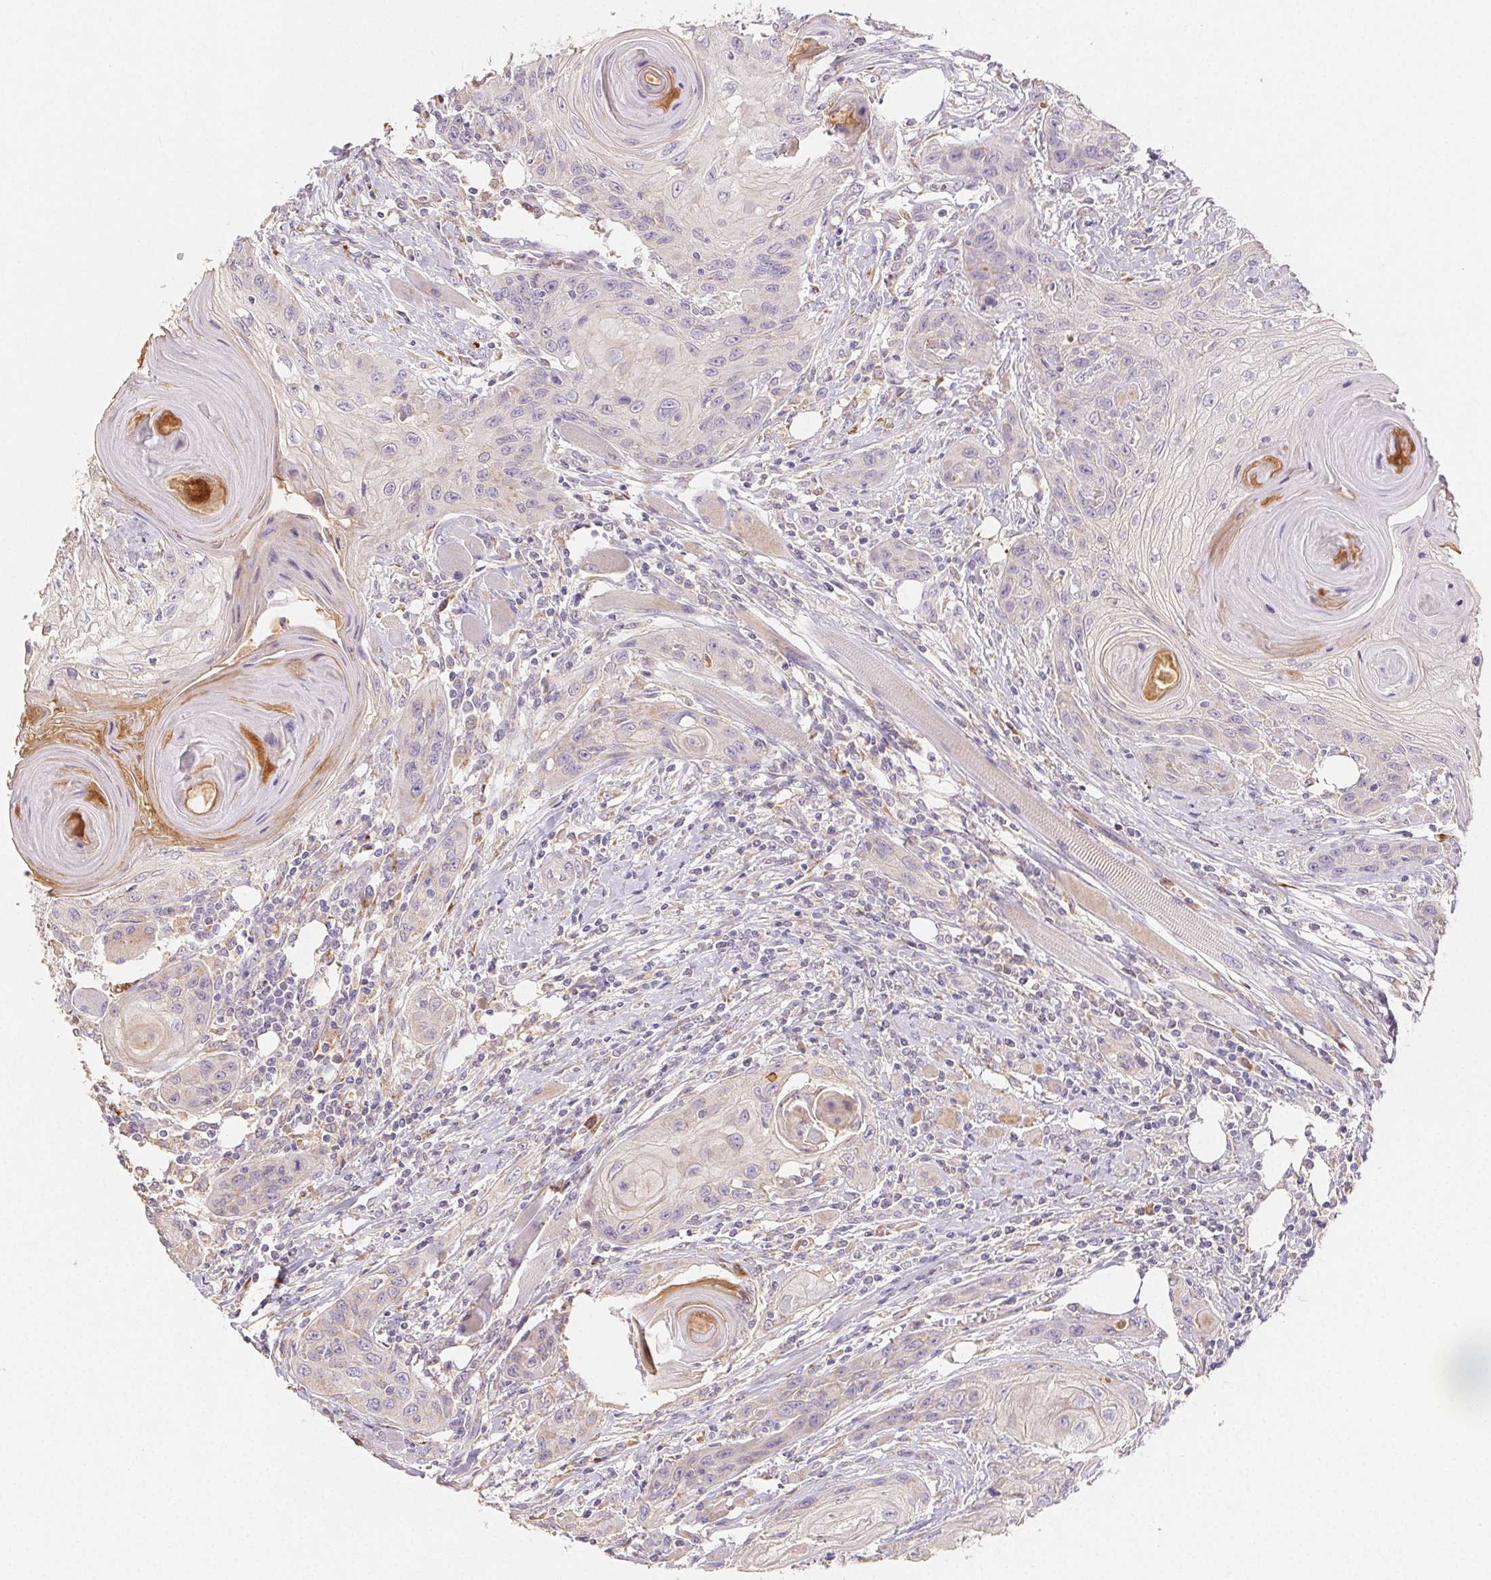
{"staining": {"intensity": "negative", "quantity": "none", "location": "none"}, "tissue": "head and neck cancer", "cell_type": "Tumor cells", "image_type": "cancer", "snomed": [{"axis": "morphology", "description": "Squamous cell carcinoma, NOS"}, {"axis": "topography", "description": "Oral tissue"}, {"axis": "topography", "description": "Head-Neck"}], "caption": "IHC micrograph of neoplastic tissue: head and neck squamous cell carcinoma stained with DAB (3,3'-diaminobenzidine) exhibits no significant protein positivity in tumor cells.", "gene": "ACVR1B", "patient": {"sex": "male", "age": 58}}